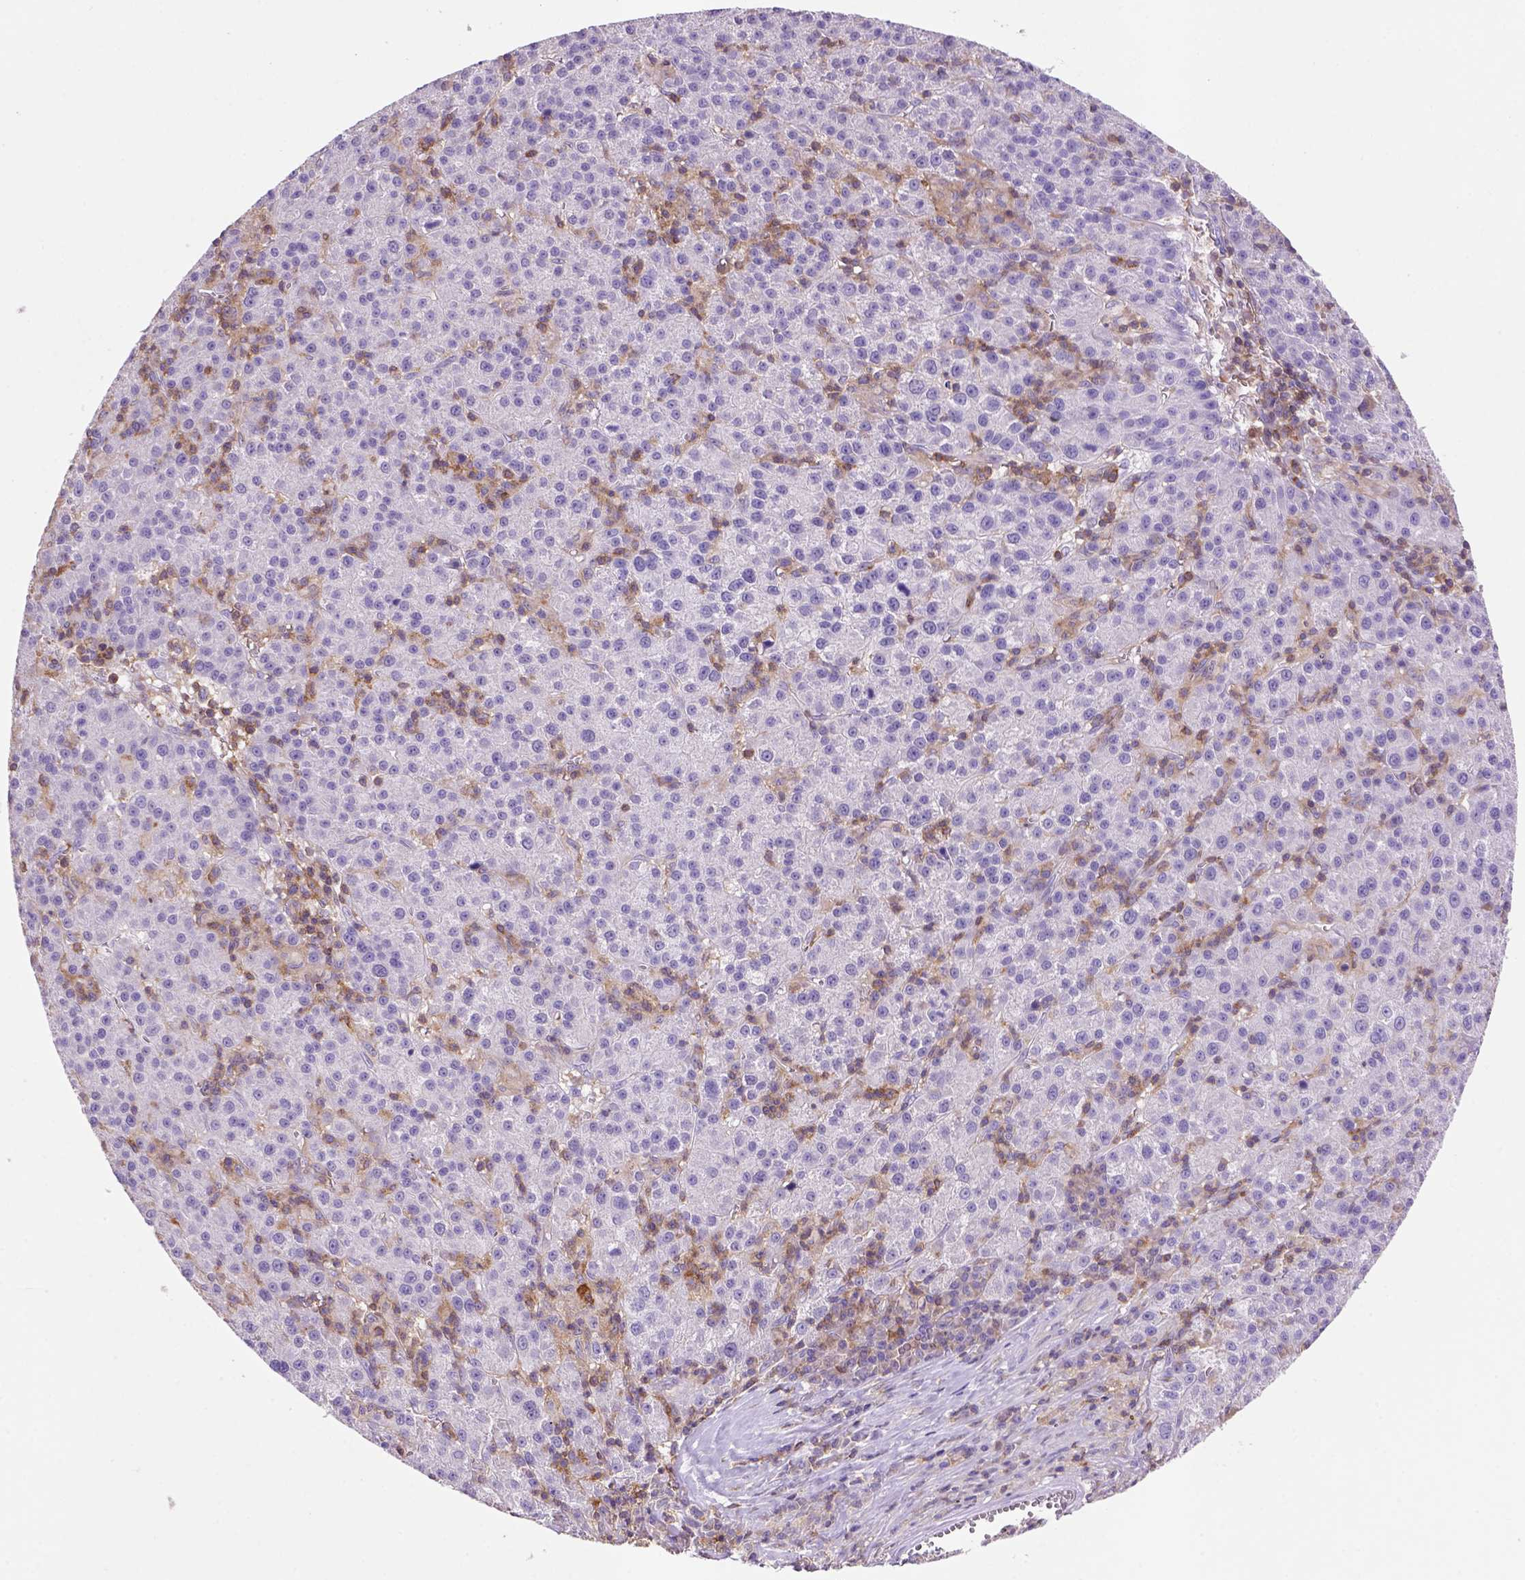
{"staining": {"intensity": "negative", "quantity": "none", "location": "none"}, "tissue": "liver cancer", "cell_type": "Tumor cells", "image_type": "cancer", "snomed": [{"axis": "morphology", "description": "Carcinoma, Hepatocellular, NOS"}, {"axis": "topography", "description": "Liver"}], "caption": "An immunohistochemistry (IHC) photomicrograph of liver hepatocellular carcinoma is shown. There is no staining in tumor cells of liver hepatocellular carcinoma. Nuclei are stained in blue.", "gene": "INPP5D", "patient": {"sex": "female", "age": 60}}